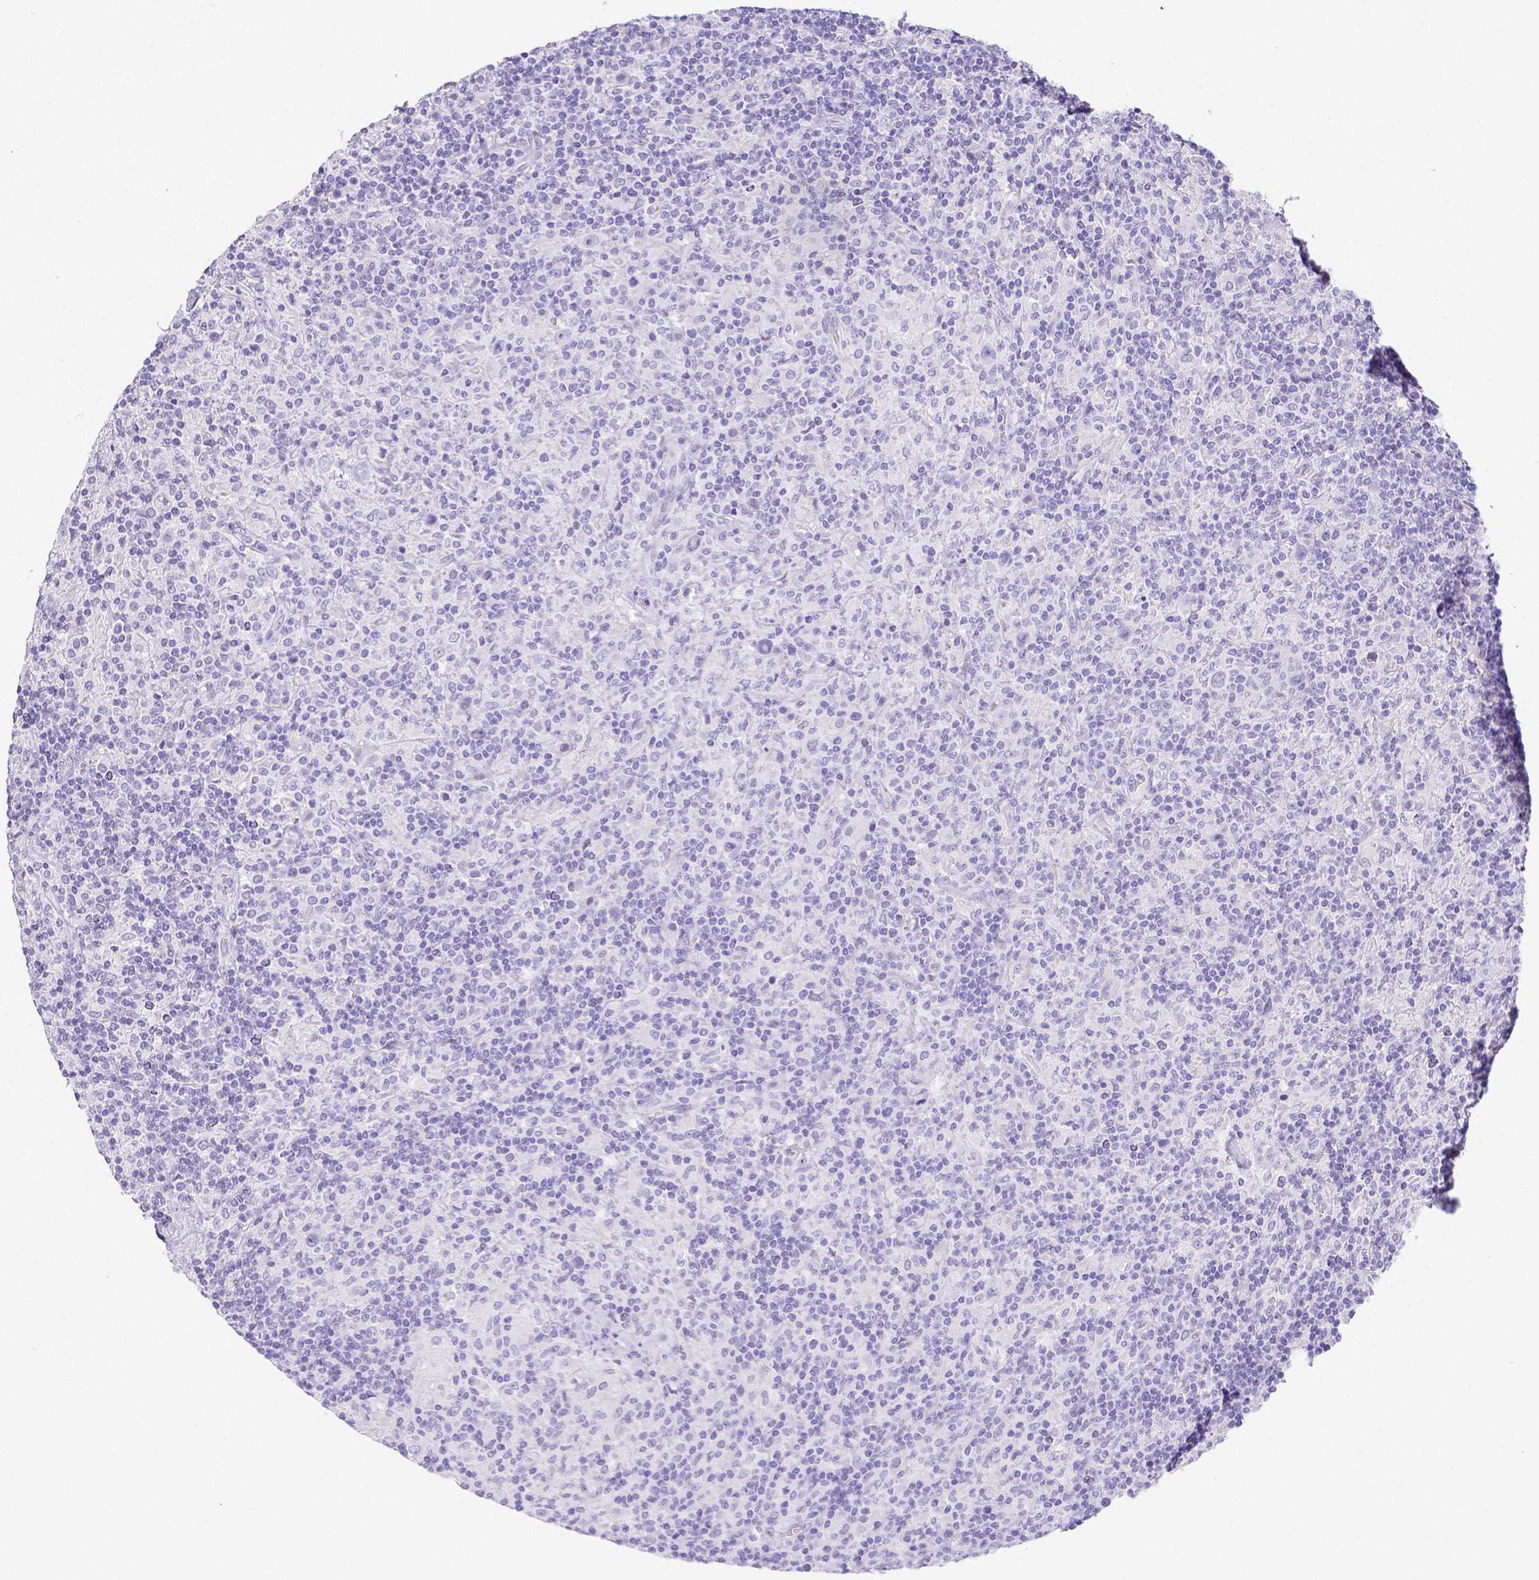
{"staining": {"intensity": "negative", "quantity": "none", "location": "none"}, "tissue": "lymphoma", "cell_type": "Tumor cells", "image_type": "cancer", "snomed": [{"axis": "morphology", "description": "Hodgkin's disease, NOS"}, {"axis": "topography", "description": "Lymph node"}], "caption": "IHC photomicrograph of neoplastic tissue: human Hodgkin's disease stained with DAB (3,3'-diaminobenzidine) shows no significant protein expression in tumor cells.", "gene": "ARHGAP36", "patient": {"sex": "male", "age": 70}}